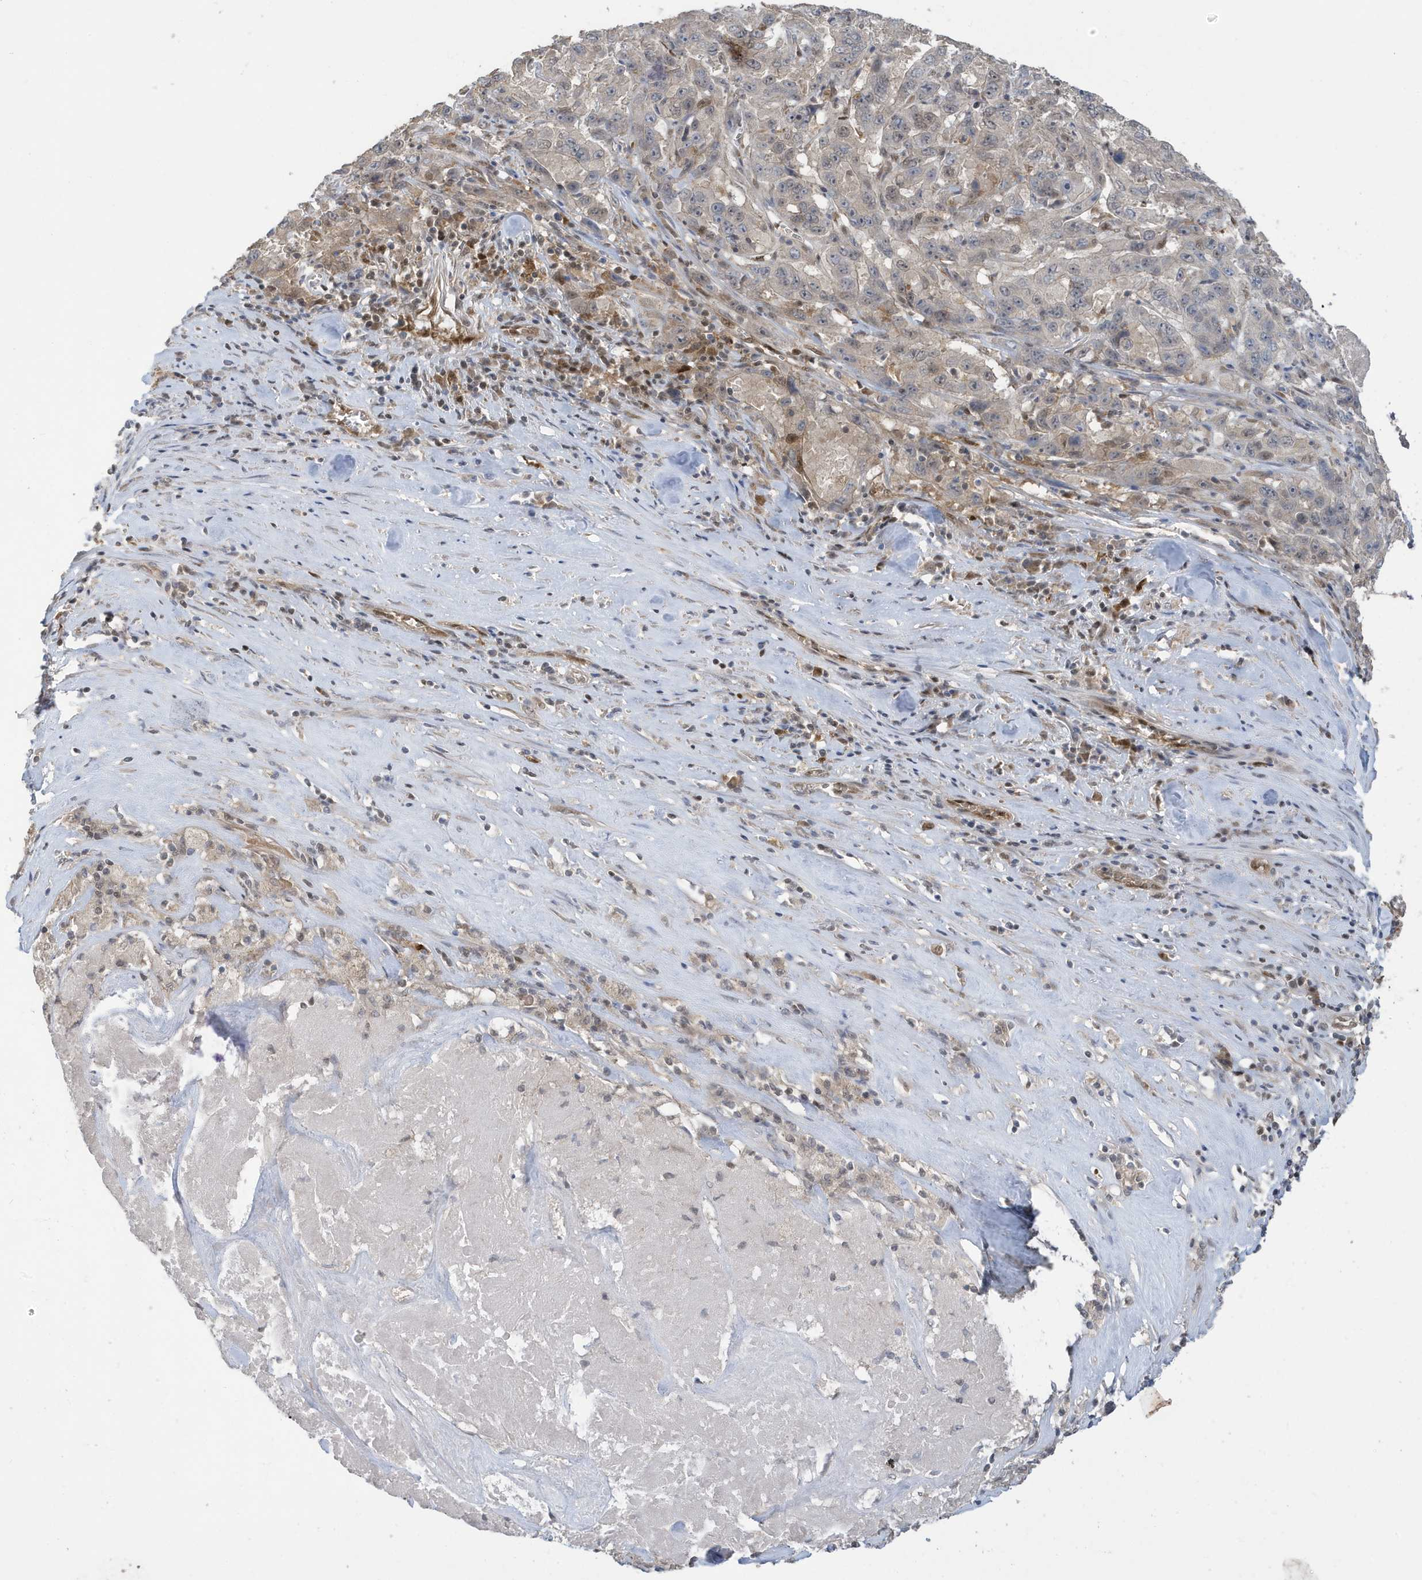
{"staining": {"intensity": "negative", "quantity": "none", "location": "none"}, "tissue": "pancreatic cancer", "cell_type": "Tumor cells", "image_type": "cancer", "snomed": [{"axis": "morphology", "description": "Adenocarcinoma, NOS"}, {"axis": "topography", "description": "Pancreas"}], "caption": "Immunohistochemistry (IHC) photomicrograph of neoplastic tissue: human pancreatic cancer stained with DAB shows no significant protein positivity in tumor cells.", "gene": "NCOA7", "patient": {"sex": "male", "age": 63}}